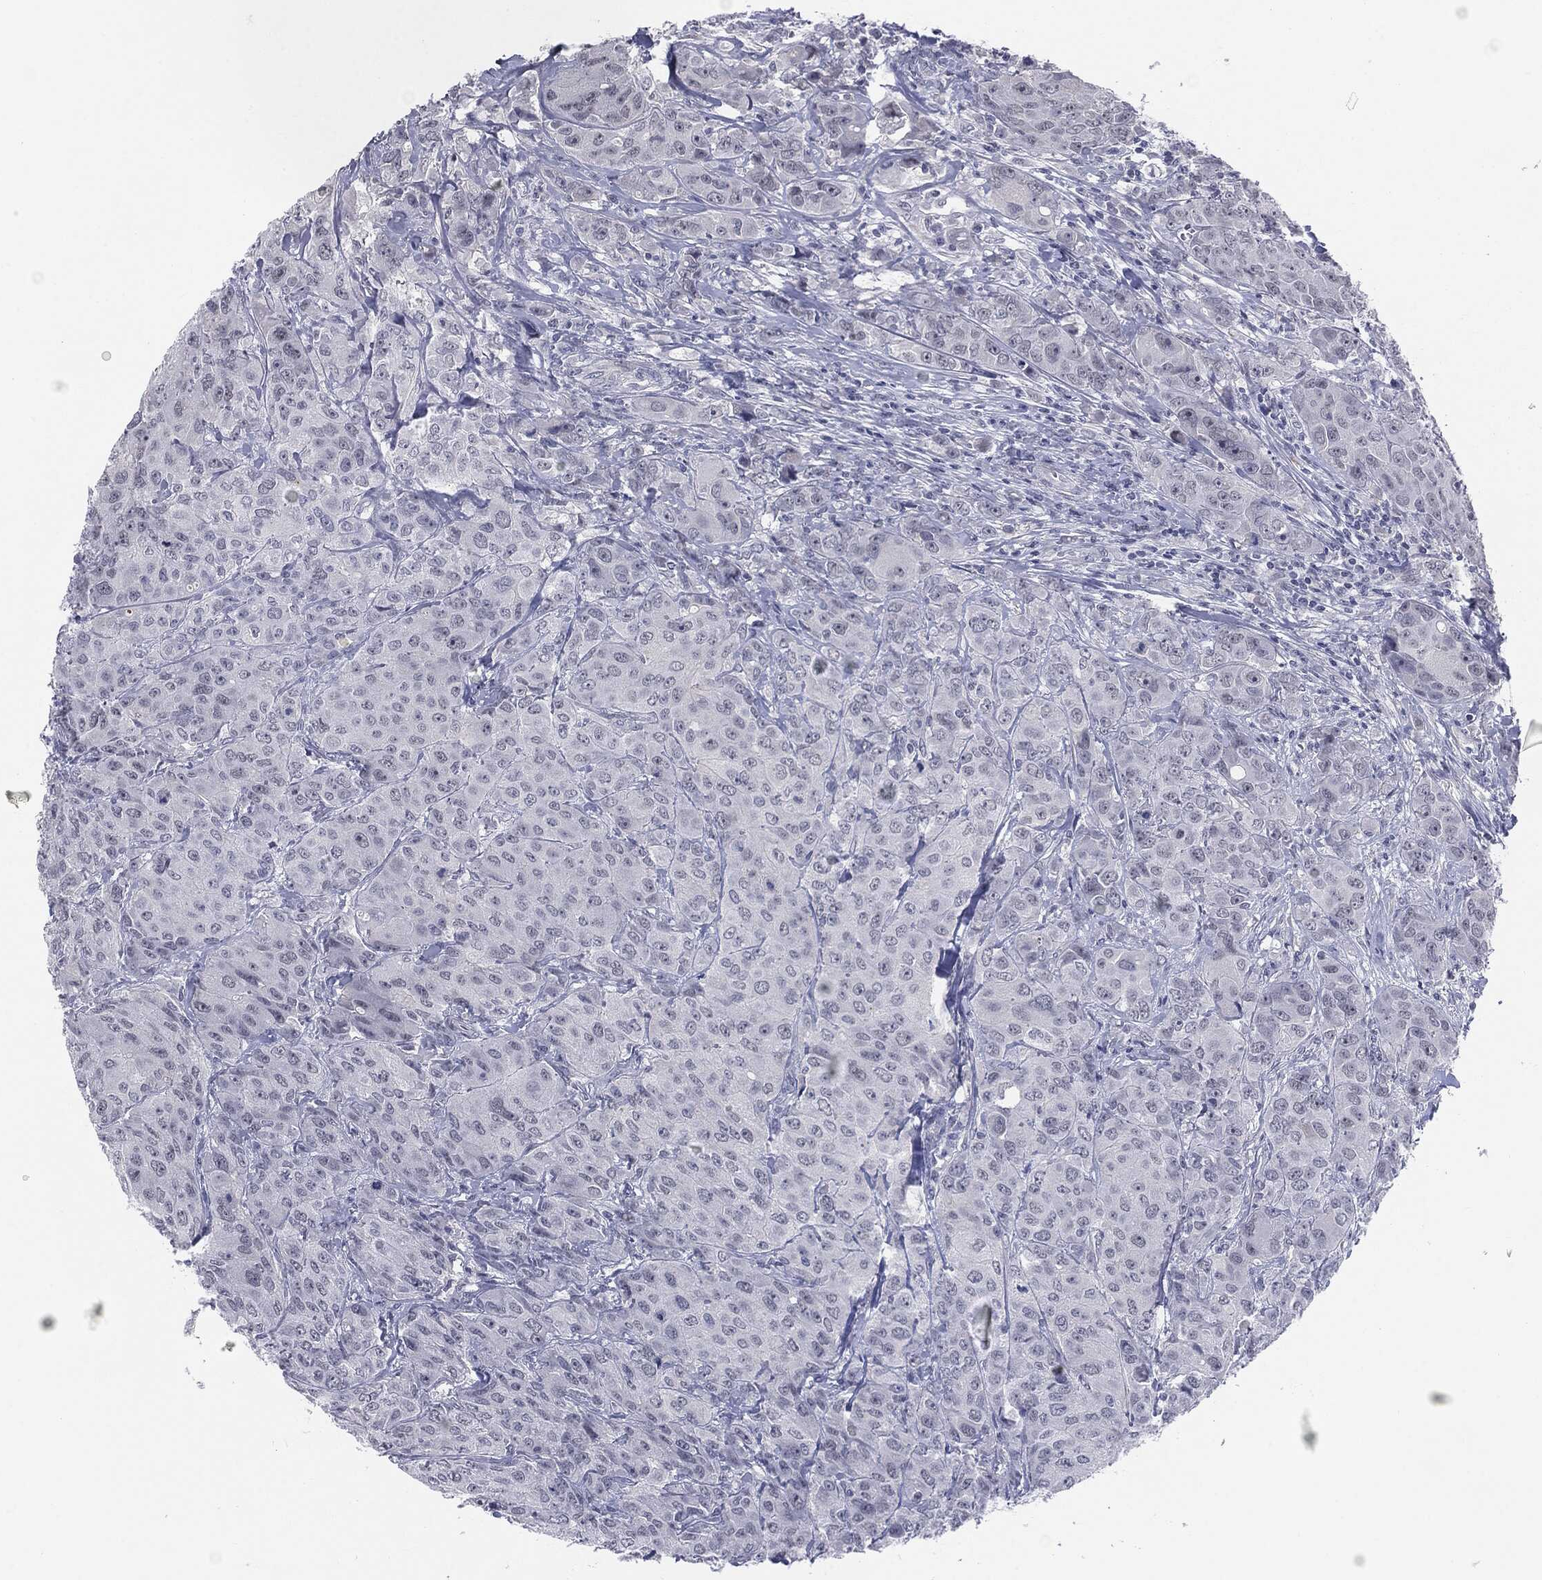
{"staining": {"intensity": "negative", "quantity": "none", "location": "none"}, "tissue": "breast cancer", "cell_type": "Tumor cells", "image_type": "cancer", "snomed": [{"axis": "morphology", "description": "Duct carcinoma"}, {"axis": "topography", "description": "Breast"}], "caption": "A high-resolution image shows immunohistochemistry staining of invasive ductal carcinoma (breast), which shows no significant positivity in tumor cells. Nuclei are stained in blue.", "gene": "SLC5A5", "patient": {"sex": "female", "age": 43}}